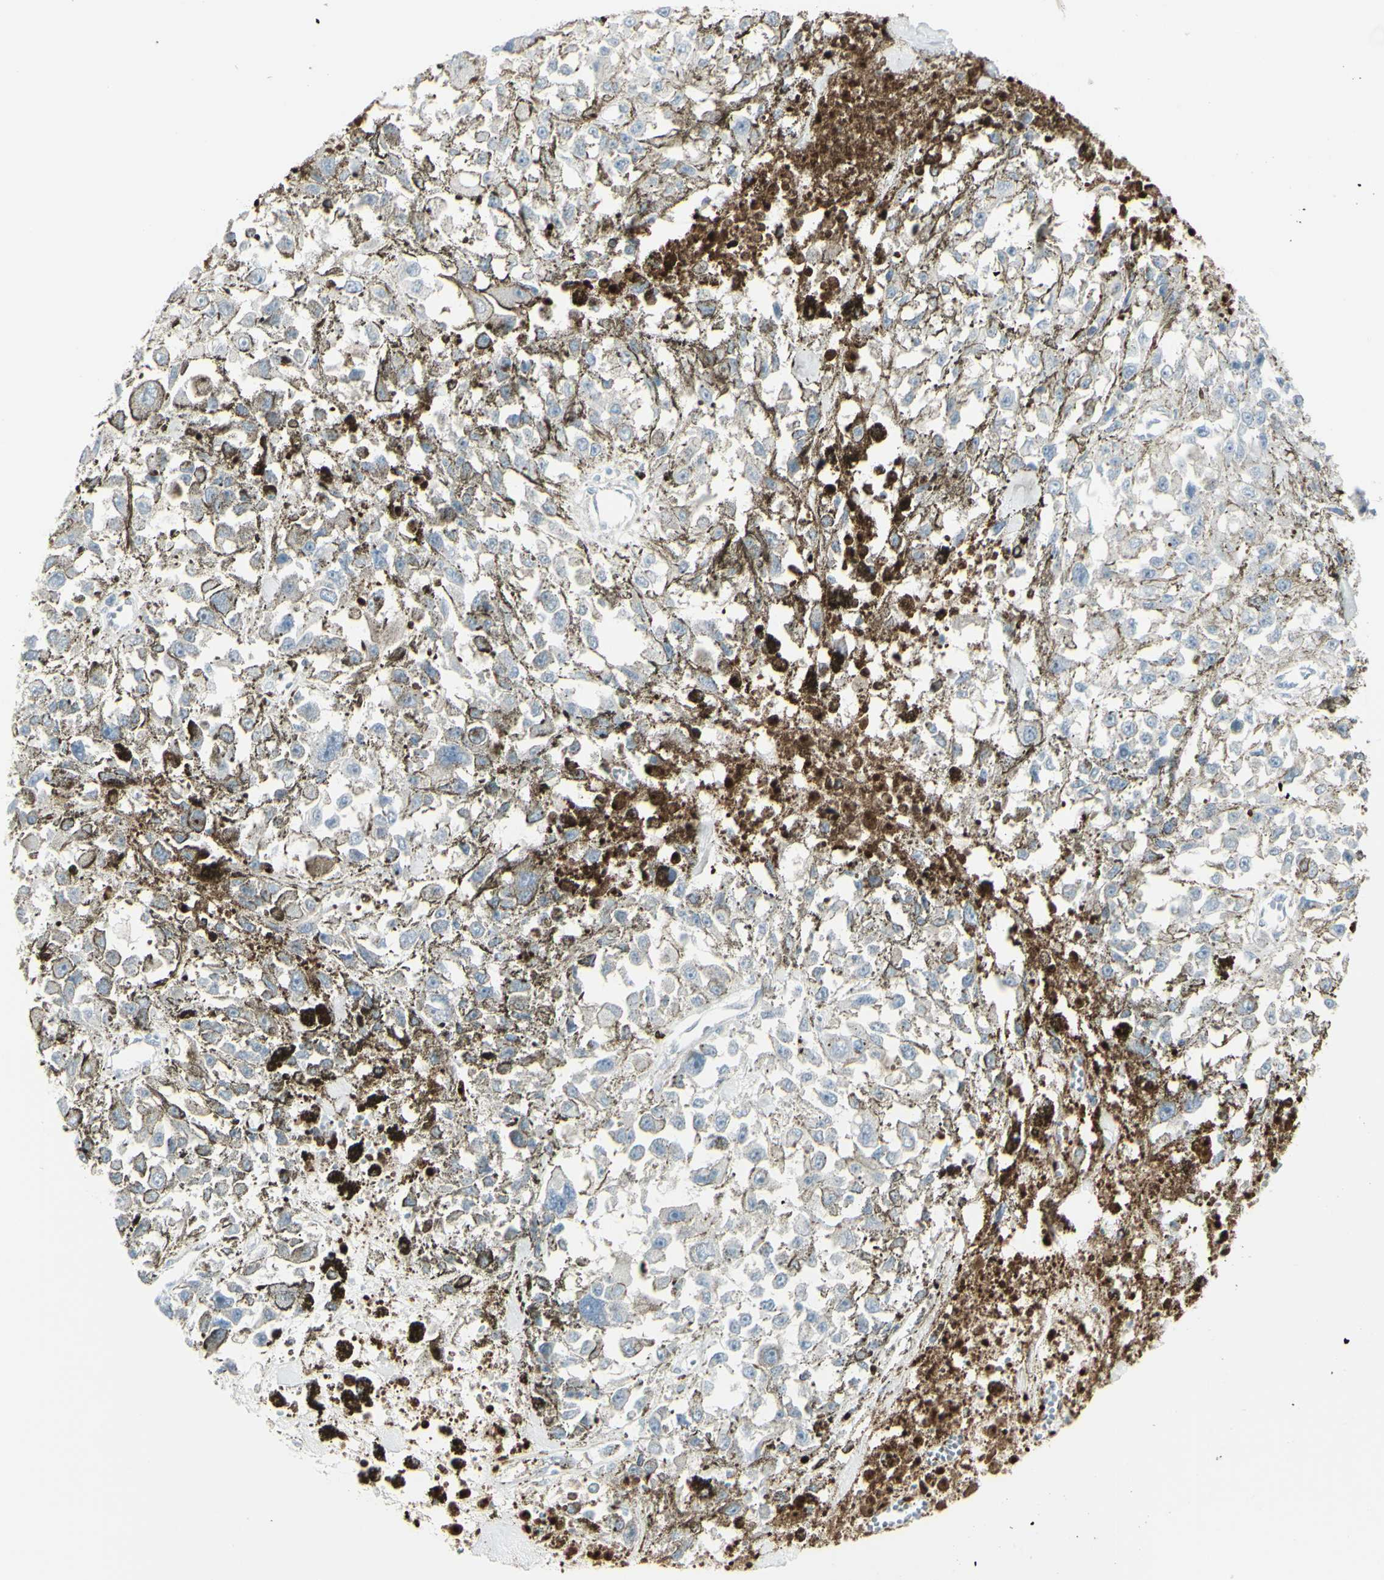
{"staining": {"intensity": "negative", "quantity": "none", "location": "none"}, "tissue": "melanoma", "cell_type": "Tumor cells", "image_type": "cancer", "snomed": [{"axis": "morphology", "description": "Malignant melanoma, Metastatic site"}, {"axis": "topography", "description": "Lymph node"}], "caption": "Melanoma was stained to show a protein in brown. There is no significant expression in tumor cells.", "gene": "GALNT6", "patient": {"sex": "male", "age": 59}}